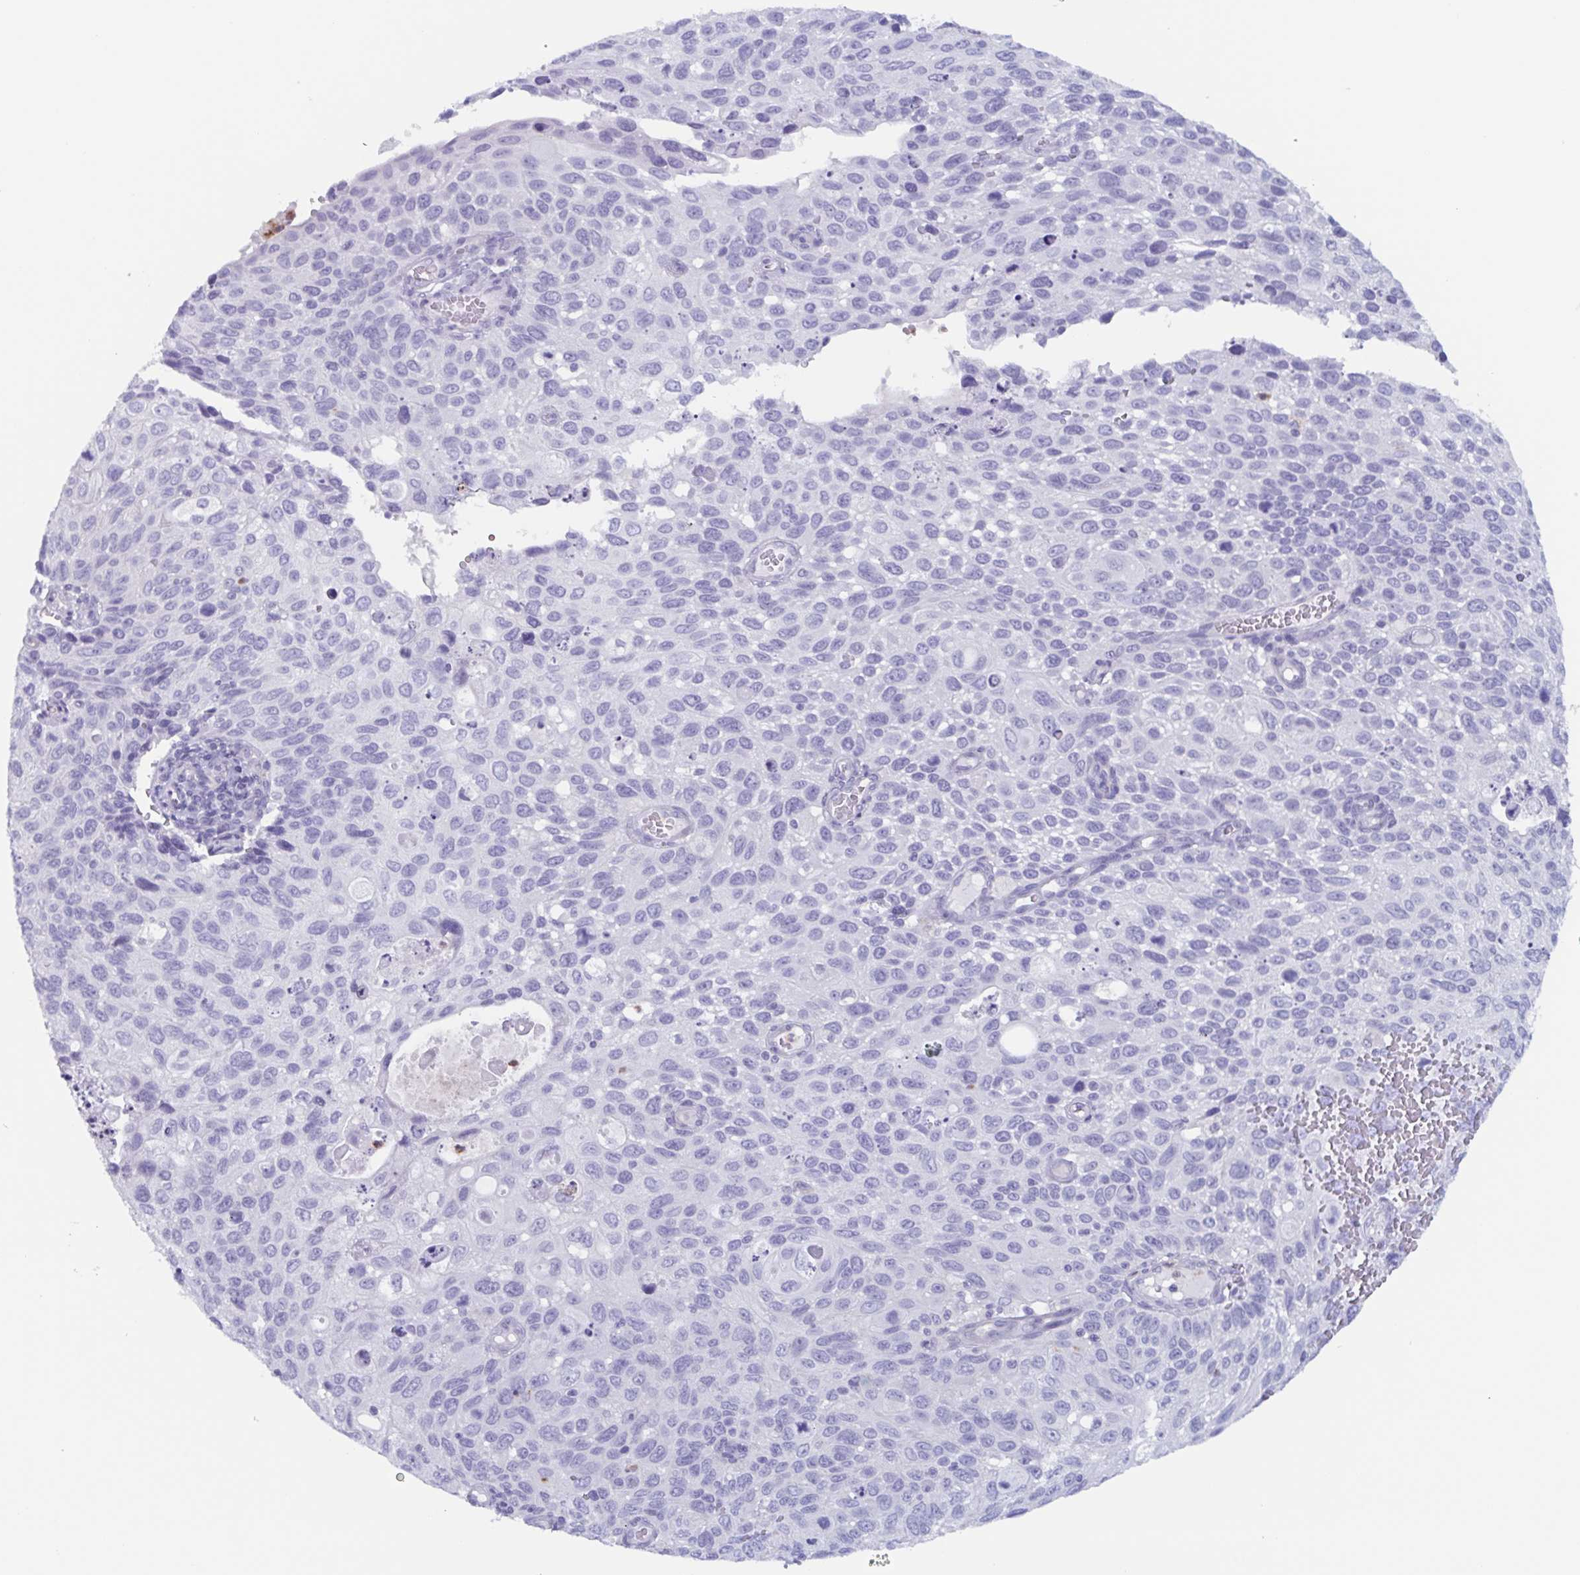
{"staining": {"intensity": "negative", "quantity": "none", "location": "none"}, "tissue": "cervical cancer", "cell_type": "Tumor cells", "image_type": "cancer", "snomed": [{"axis": "morphology", "description": "Squamous cell carcinoma, NOS"}, {"axis": "topography", "description": "Cervix"}], "caption": "This is an immunohistochemistry photomicrograph of human squamous cell carcinoma (cervical). There is no expression in tumor cells.", "gene": "BPI", "patient": {"sex": "female", "age": 70}}